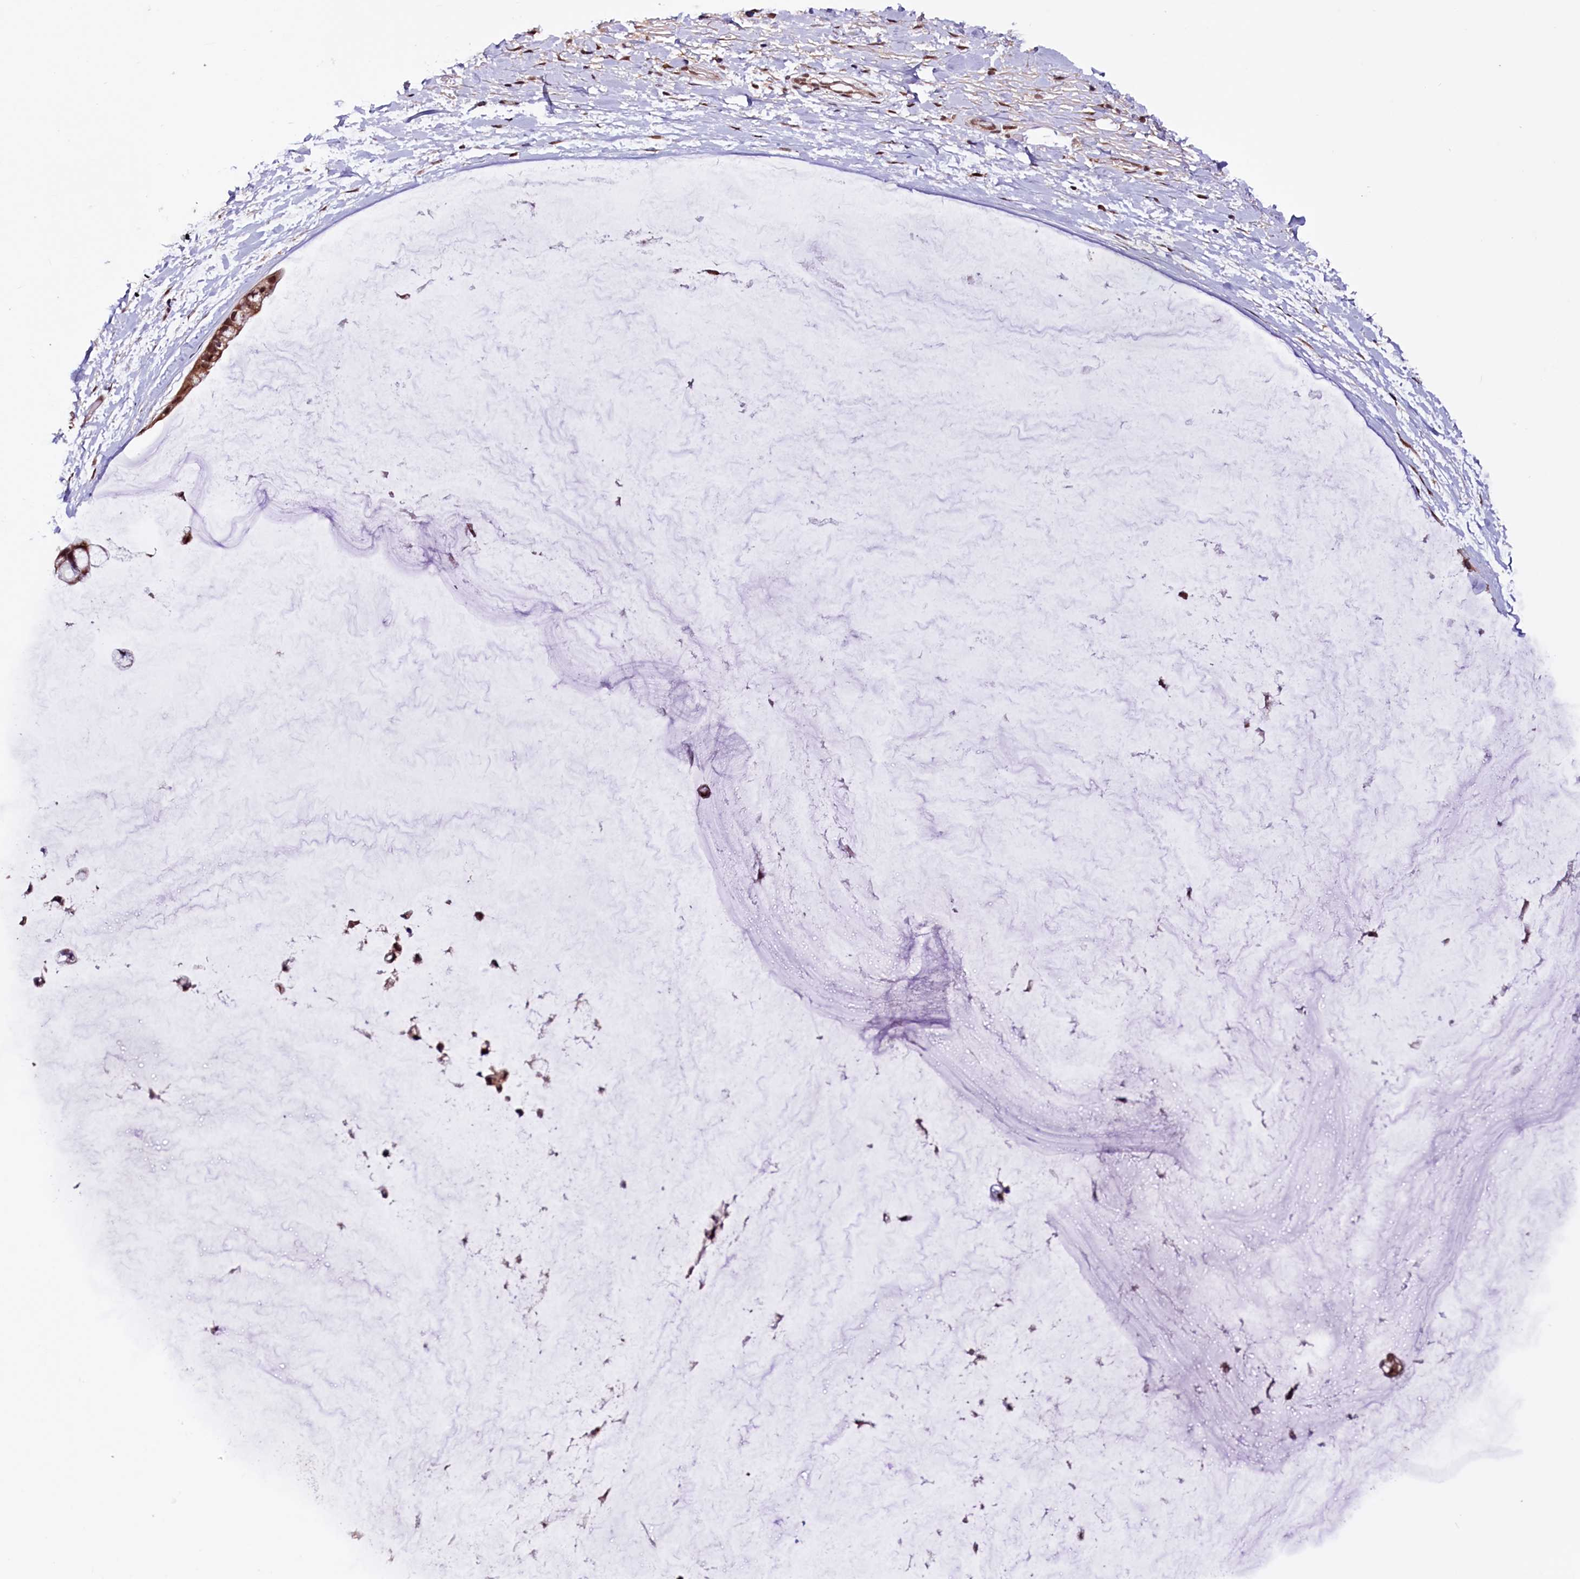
{"staining": {"intensity": "moderate", "quantity": ">75%", "location": "cytoplasmic/membranous,nuclear"}, "tissue": "ovarian cancer", "cell_type": "Tumor cells", "image_type": "cancer", "snomed": [{"axis": "morphology", "description": "Cystadenocarcinoma, mucinous, NOS"}, {"axis": "topography", "description": "Ovary"}], "caption": "IHC micrograph of human ovarian mucinous cystadenocarcinoma stained for a protein (brown), which reveals medium levels of moderate cytoplasmic/membranous and nuclear positivity in about >75% of tumor cells.", "gene": "RNMT", "patient": {"sex": "female", "age": 39}}